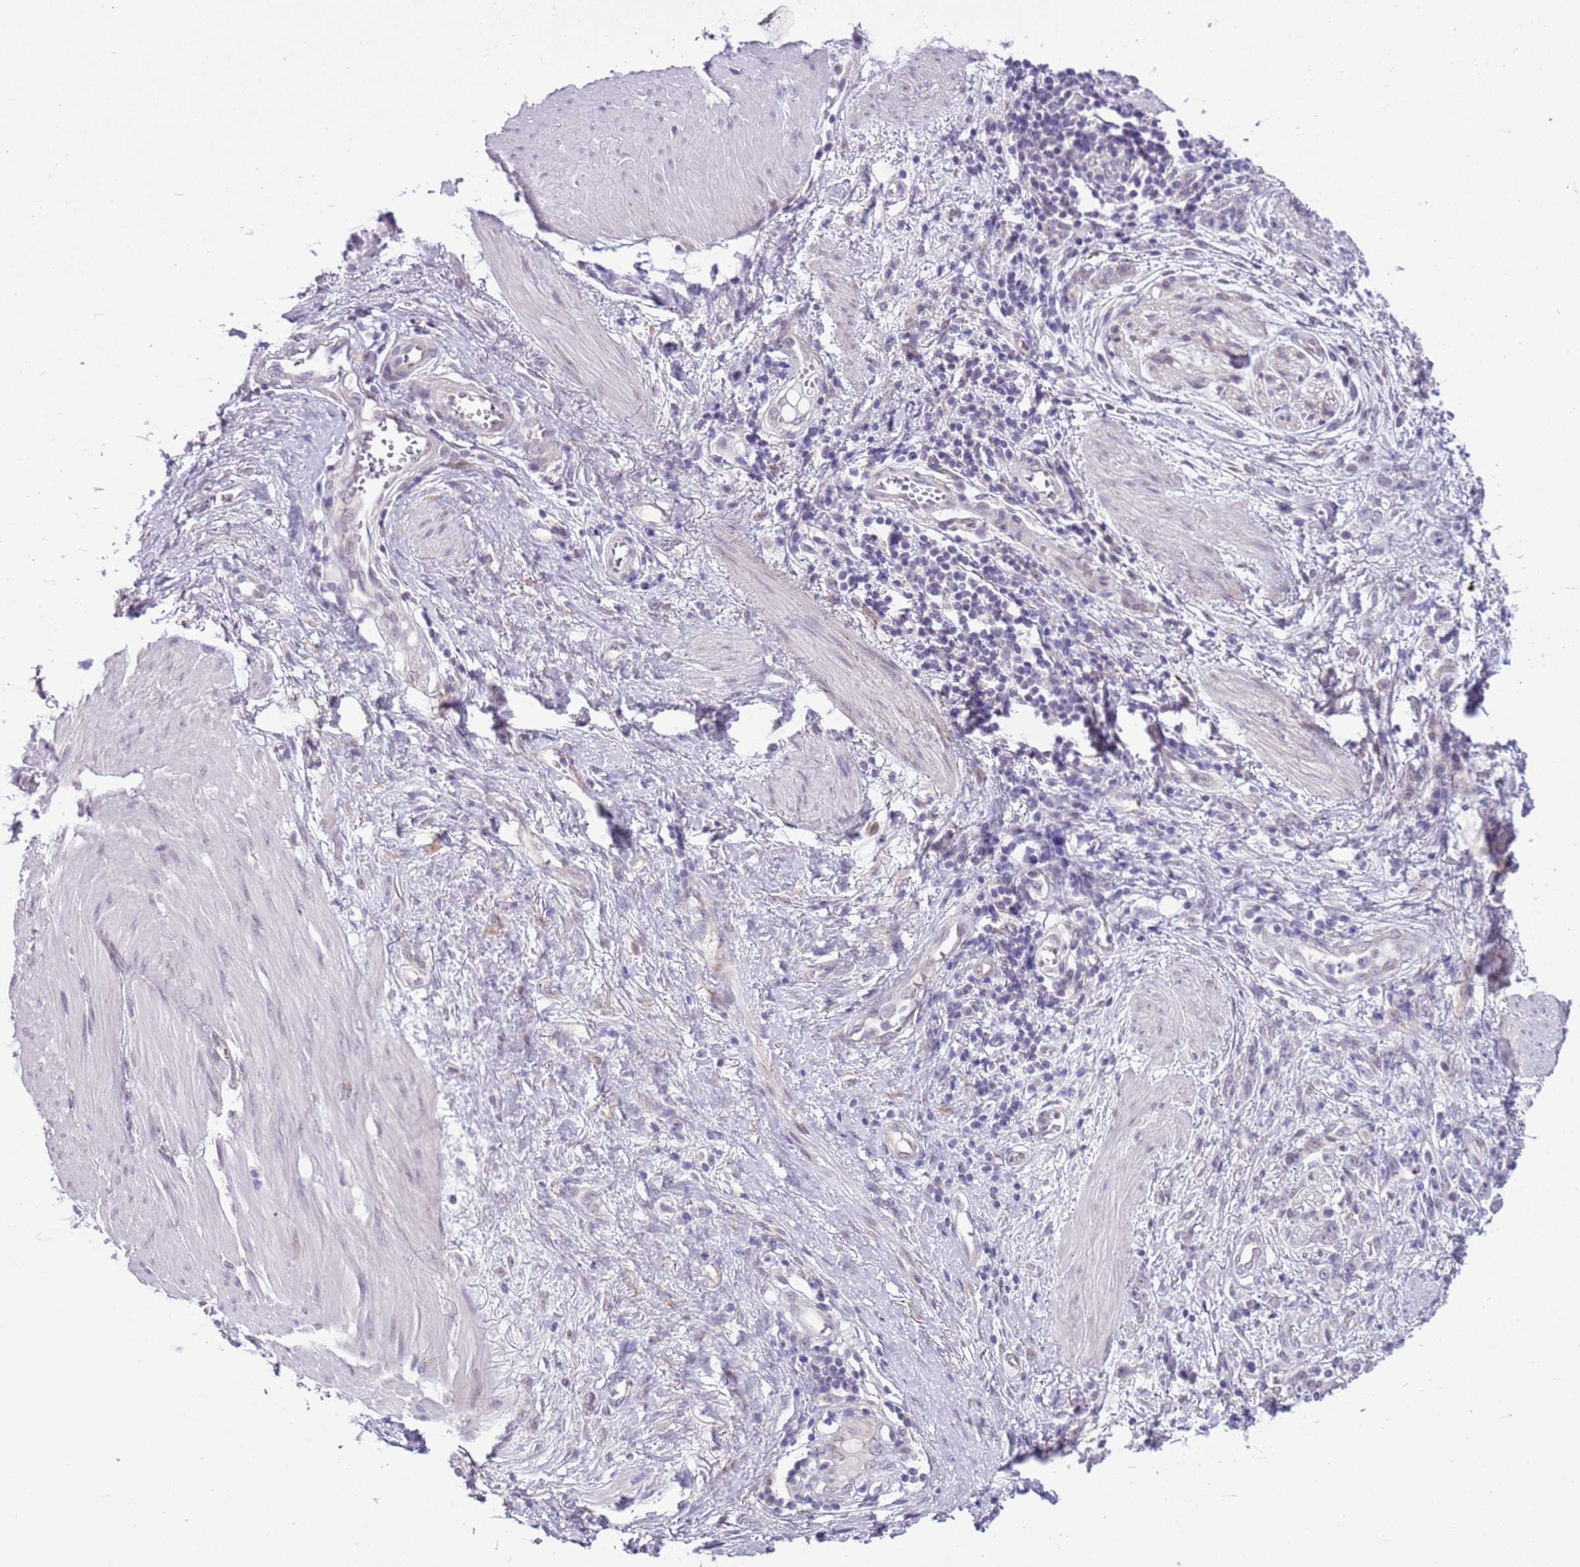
{"staining": {"intensity": "negative", "quantity": "none", "location": "none"}, "tissue": "stomach cancer", "cell_type": "Tumor cells", "image_type": "cancer", "snomed": [{"axis": "morphology", "description": "Adenocarcinoma, NOS"}, {"axis": "topography", "description": "Stomach"}], "caption": "This micrograph is of stomach adenocarcinoma stained with IHC to label a protein in brown with the nuclei are counter-stained blue. There is no positivity in tumor cells. (Brightfield microscopy of DAB (3,3'-diaminobenzidine) immunohistochemistry at high magnification).", "gene": "FAM120C", "patient": {"sex": "female", "age": 76}}